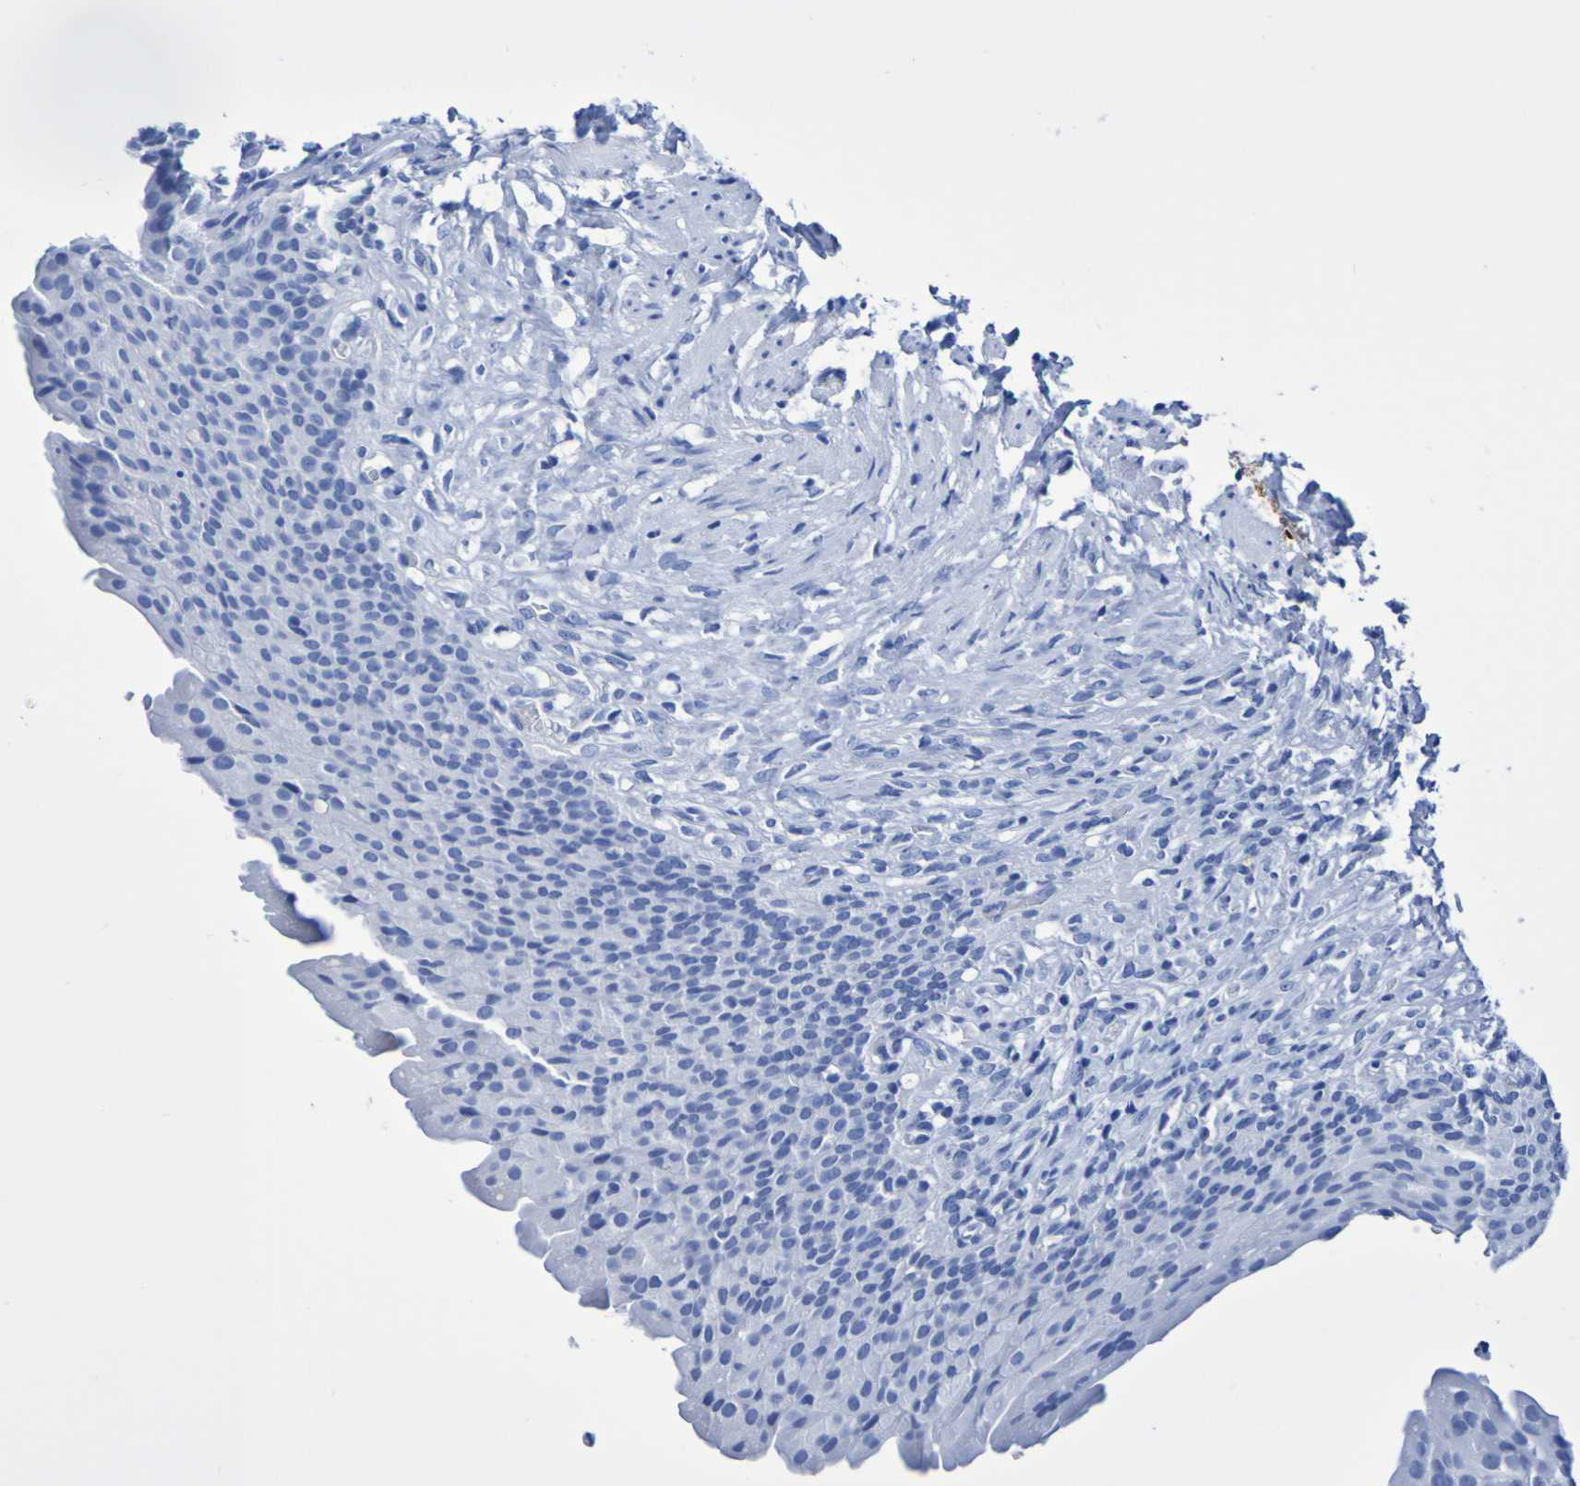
{"staining": {"intensity": "negative", "quantity": "none", "location": "none"}, "tissue": "urinary bladder", "cell_type": "Urothelial cells", "image_type": "normal", "snomed": [{"axis": "morphology", "description": "Normal tissue, NOS"}, {"axis": "topography", "description": "Urinary bladder"}], "caption": "DAB (3,3'-diaminobenzidine) immunohistochemical staining of benign urinary bladder exhibits no significant expression in urothelial cells. (Immunohistochemistry (ihc), brightfield microscopy, high magnification).", "gene": "DPEP1", "patient": {"sex": "female", "age": 79}}